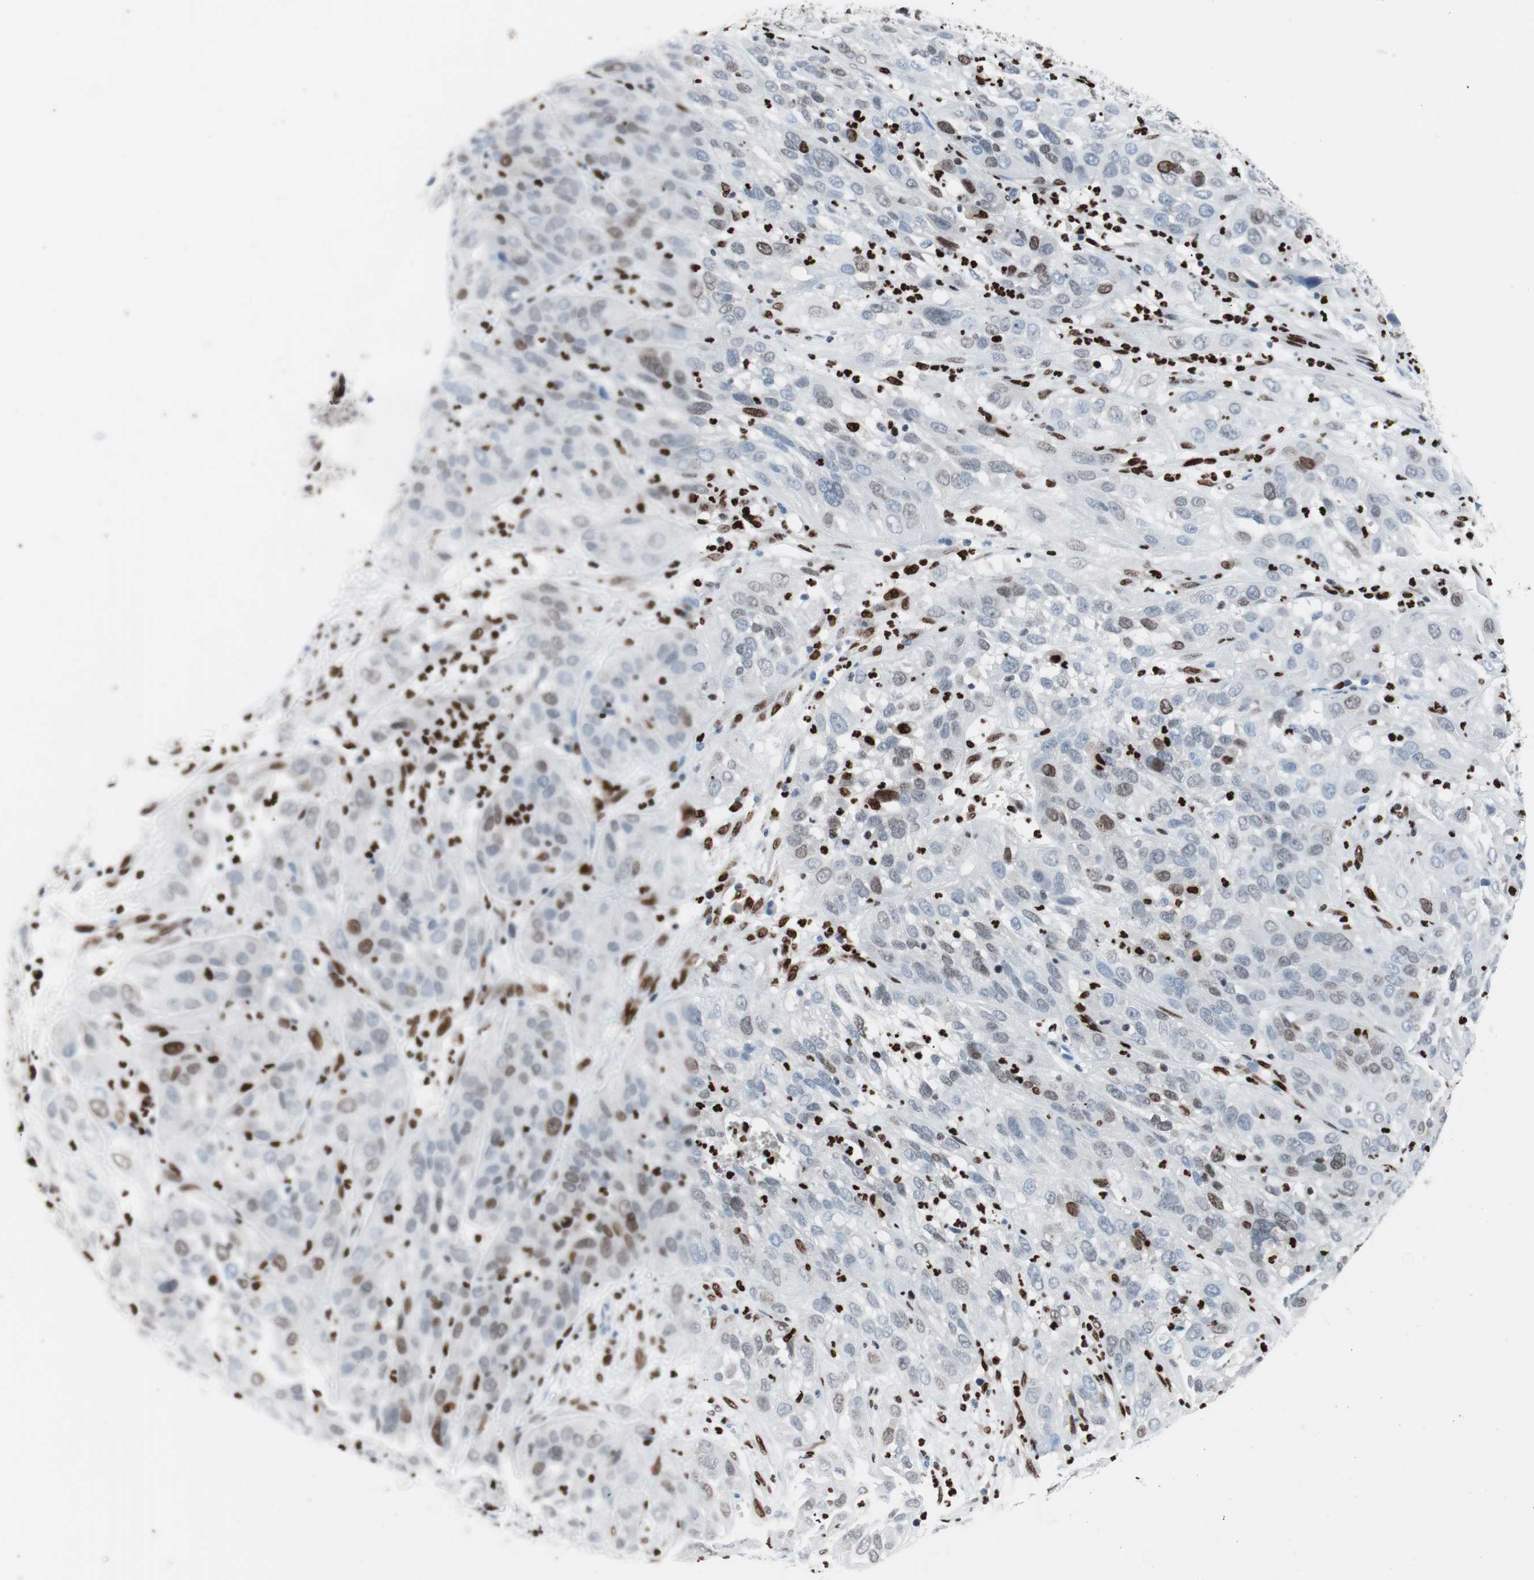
{"staining": {"intensity": "moderate", "quantity": "<25%", "location": "nuclear"}, "tissue": "cervical cancer", "cell_type": "Tumor cells", "image_type": "cancer", "snomed": [{"axis": "morphology", "description": "Squamous cell carcinoma, NOS"}, {"axis": "topography", "description": "Cervix"}], "caption": "Immunohistochemical staining of cervical cancer shows low levels of moderate nuclear protein staining in approximately <25% of tumor cells.", "gene": "CEBPB", "patient": {"sex": "female", "age": 32}}